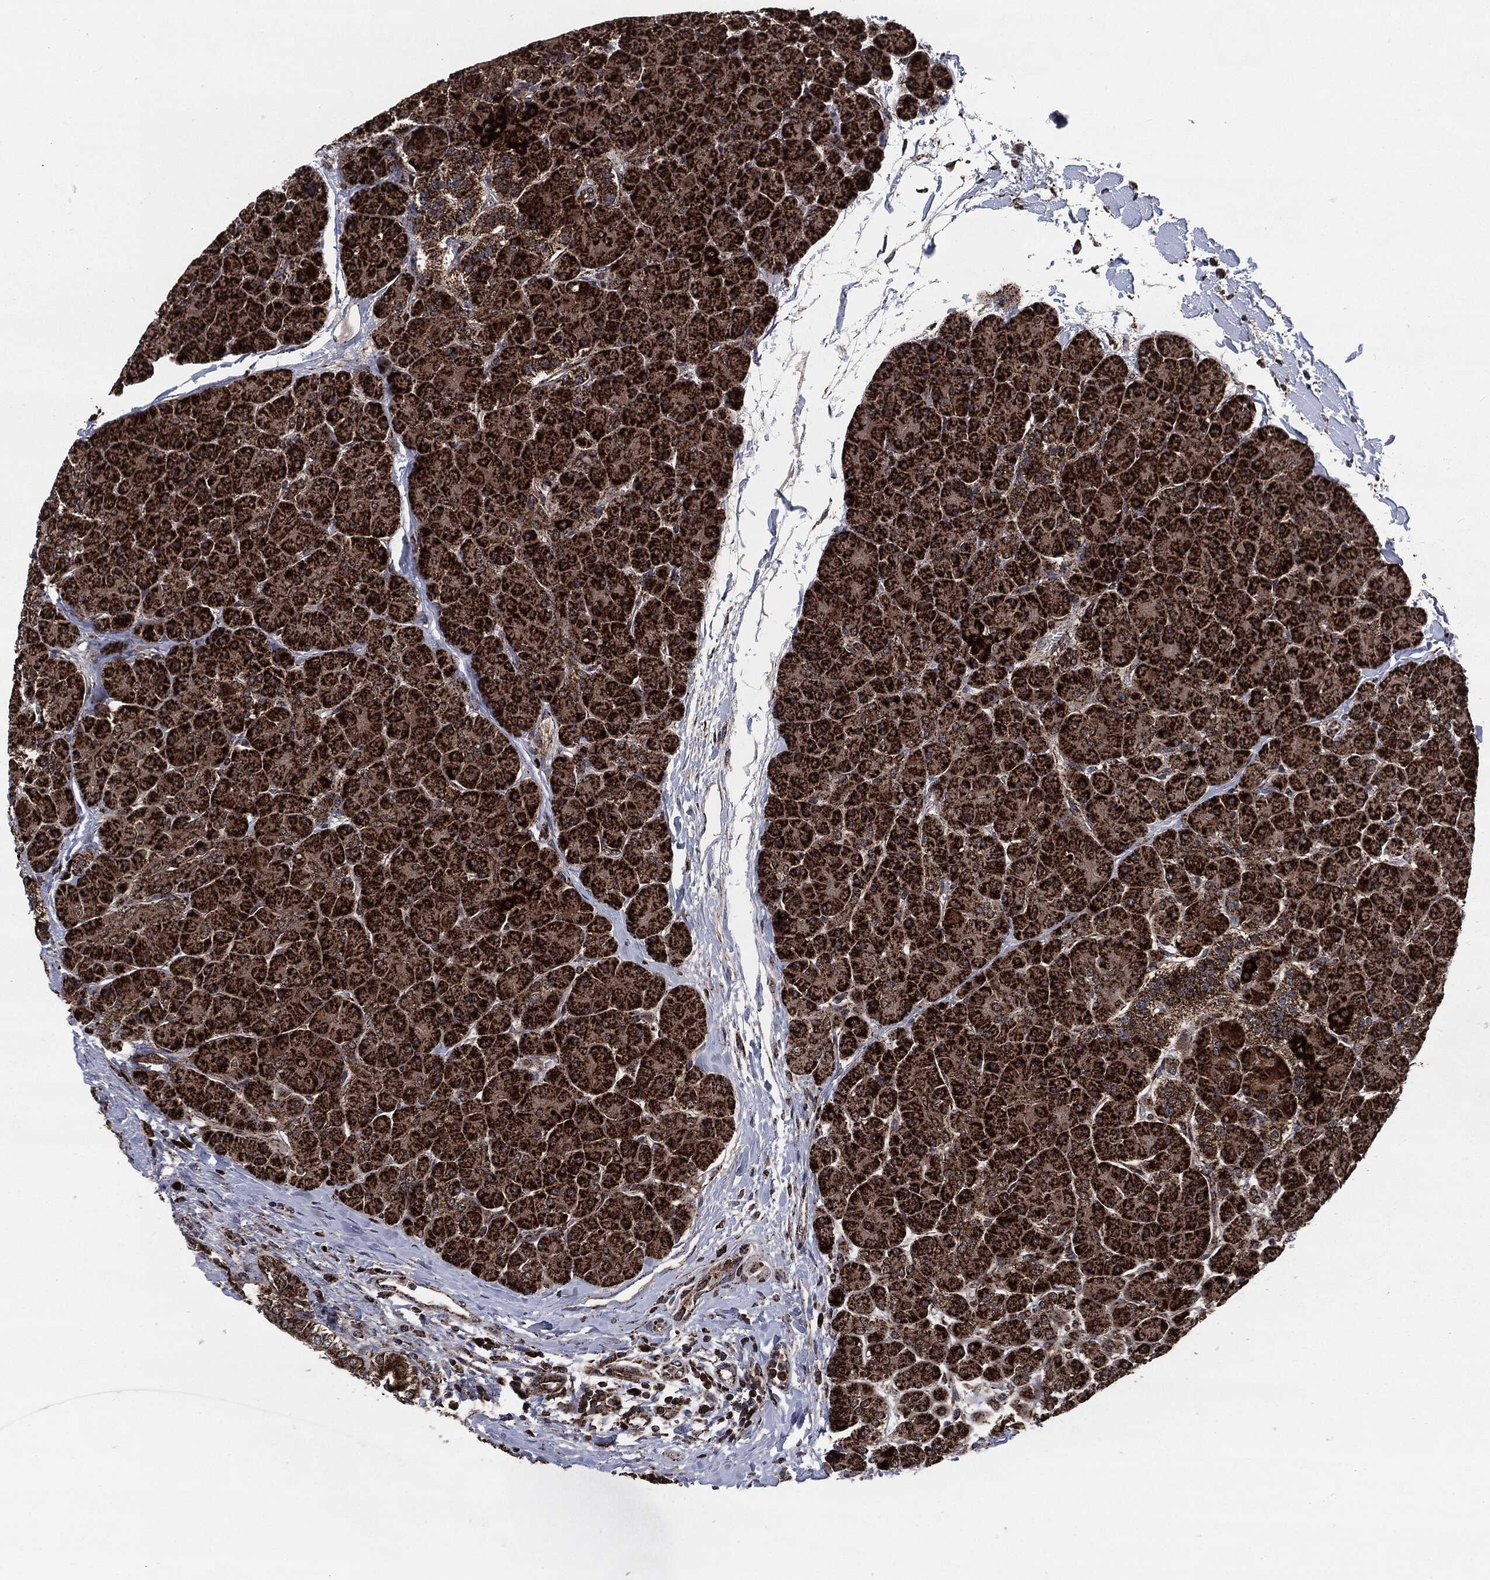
{"staining": {"intensity": "strong", "quantity": ">75%", "location": "cytoplasmic/membranous"}, "tissue": "pancreas", "cell_type": "Exocrine glandular cells", "image_type": "normal", "snomed": [{"axis": "morphology", "description": "Normal tissue, NOS"}, {"axis": "topography", "description": "Pancreas"}], "caption": "Protein staining reveals strong cytoplasmic/membranous staining in approximately >75% of exocrine glandular cells in normal pancreas. Using DAB (brown) and hematoxylin (blue) stains, captured at high magnification using brightfield microscopy.", "gene": "FH", "patient": {"sex": "female", "age": 44}}